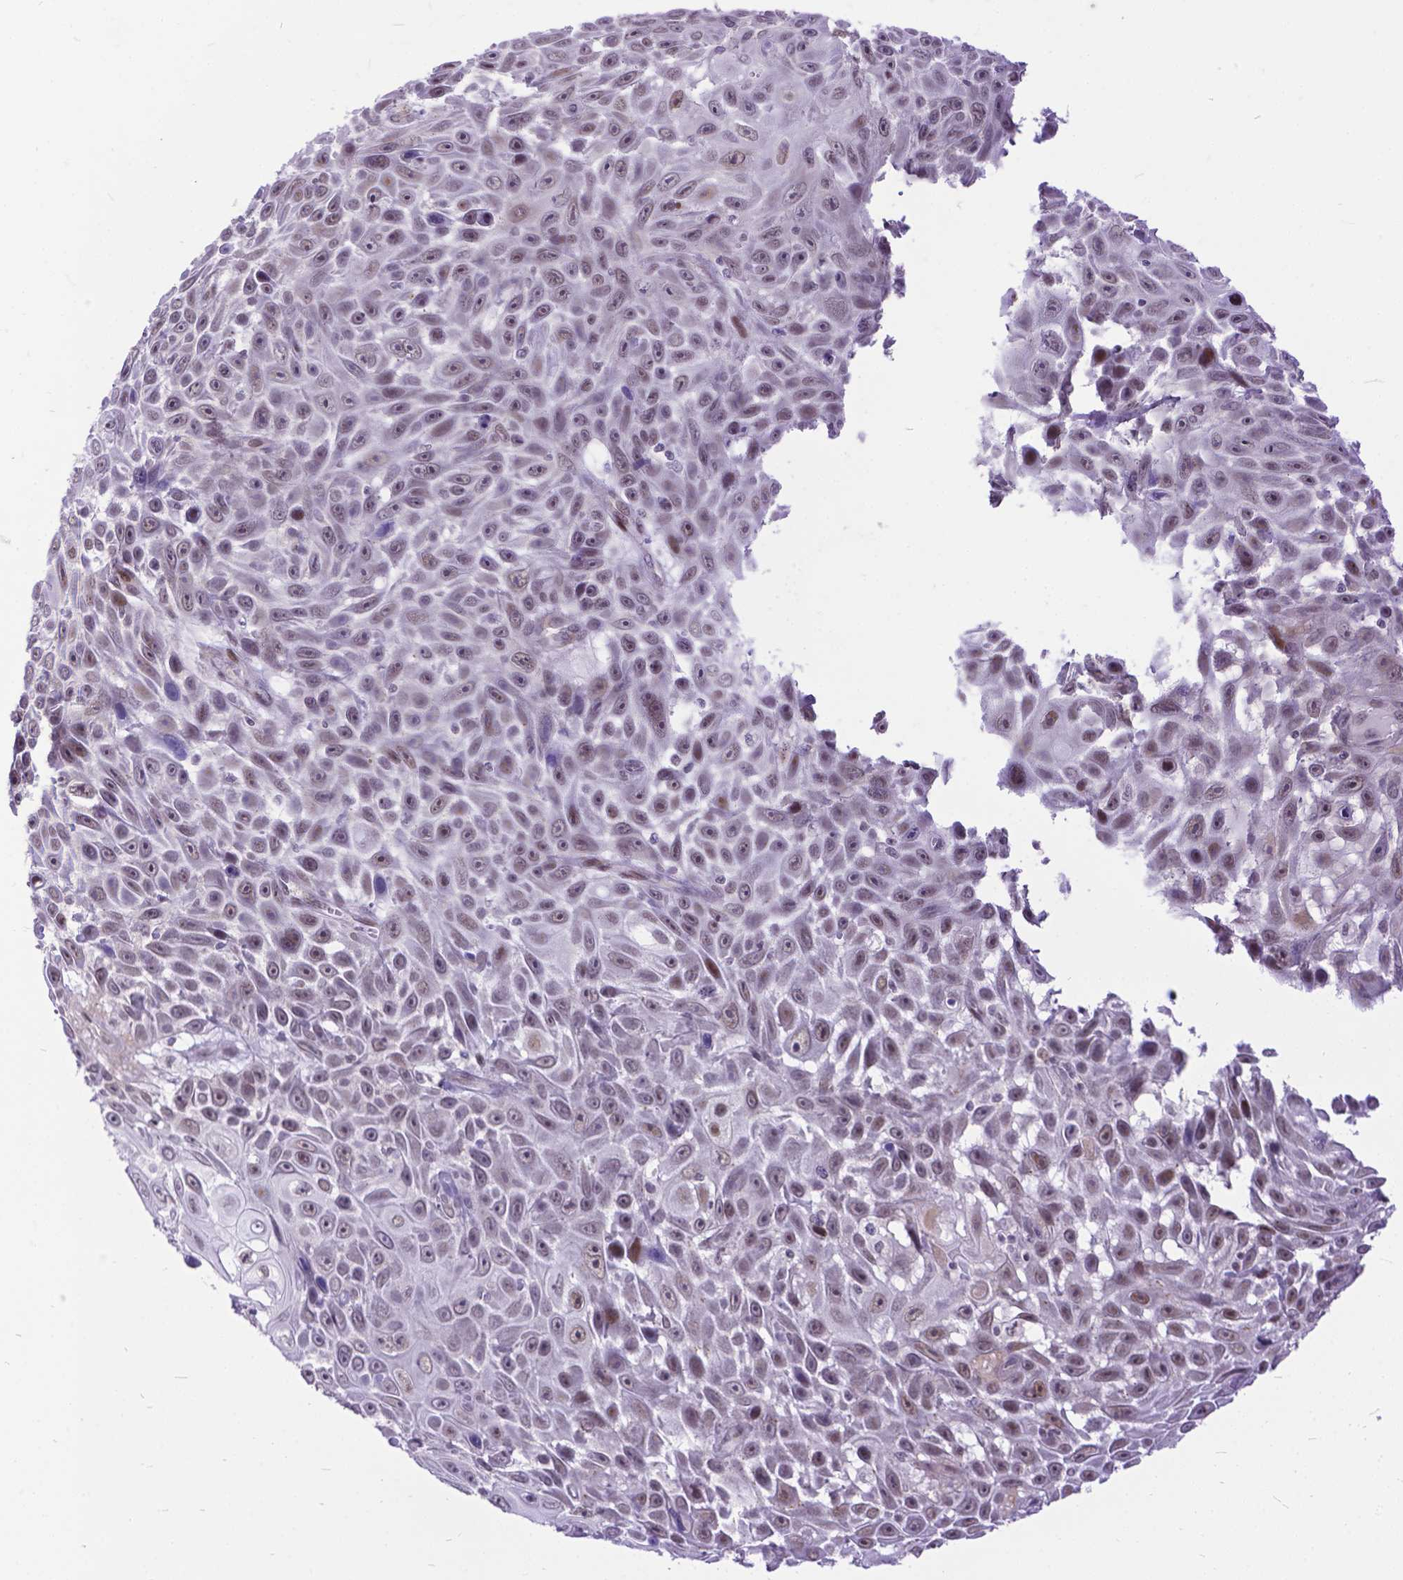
{"staining": {"intensity": "weak", "quantity": "25%-75%", "location": "nuclear"}, "tissue": "skin cancer", "cell_type": "Tumor cells", "image_type": "cancer", "snomed": [{"axis": "morphology", "description": "Squamous cell carcinoma, NOS"}, {"axis": "topography", "description": "Skin"}], "caption": "Squamous cell carcinoma (skin) stained with a brown dye exhibits weak nuclear positive positivity in about 25%-75% of tumor cells.", "gene": "FAM124B", "patient": {"sex": "male", "age": 82}}